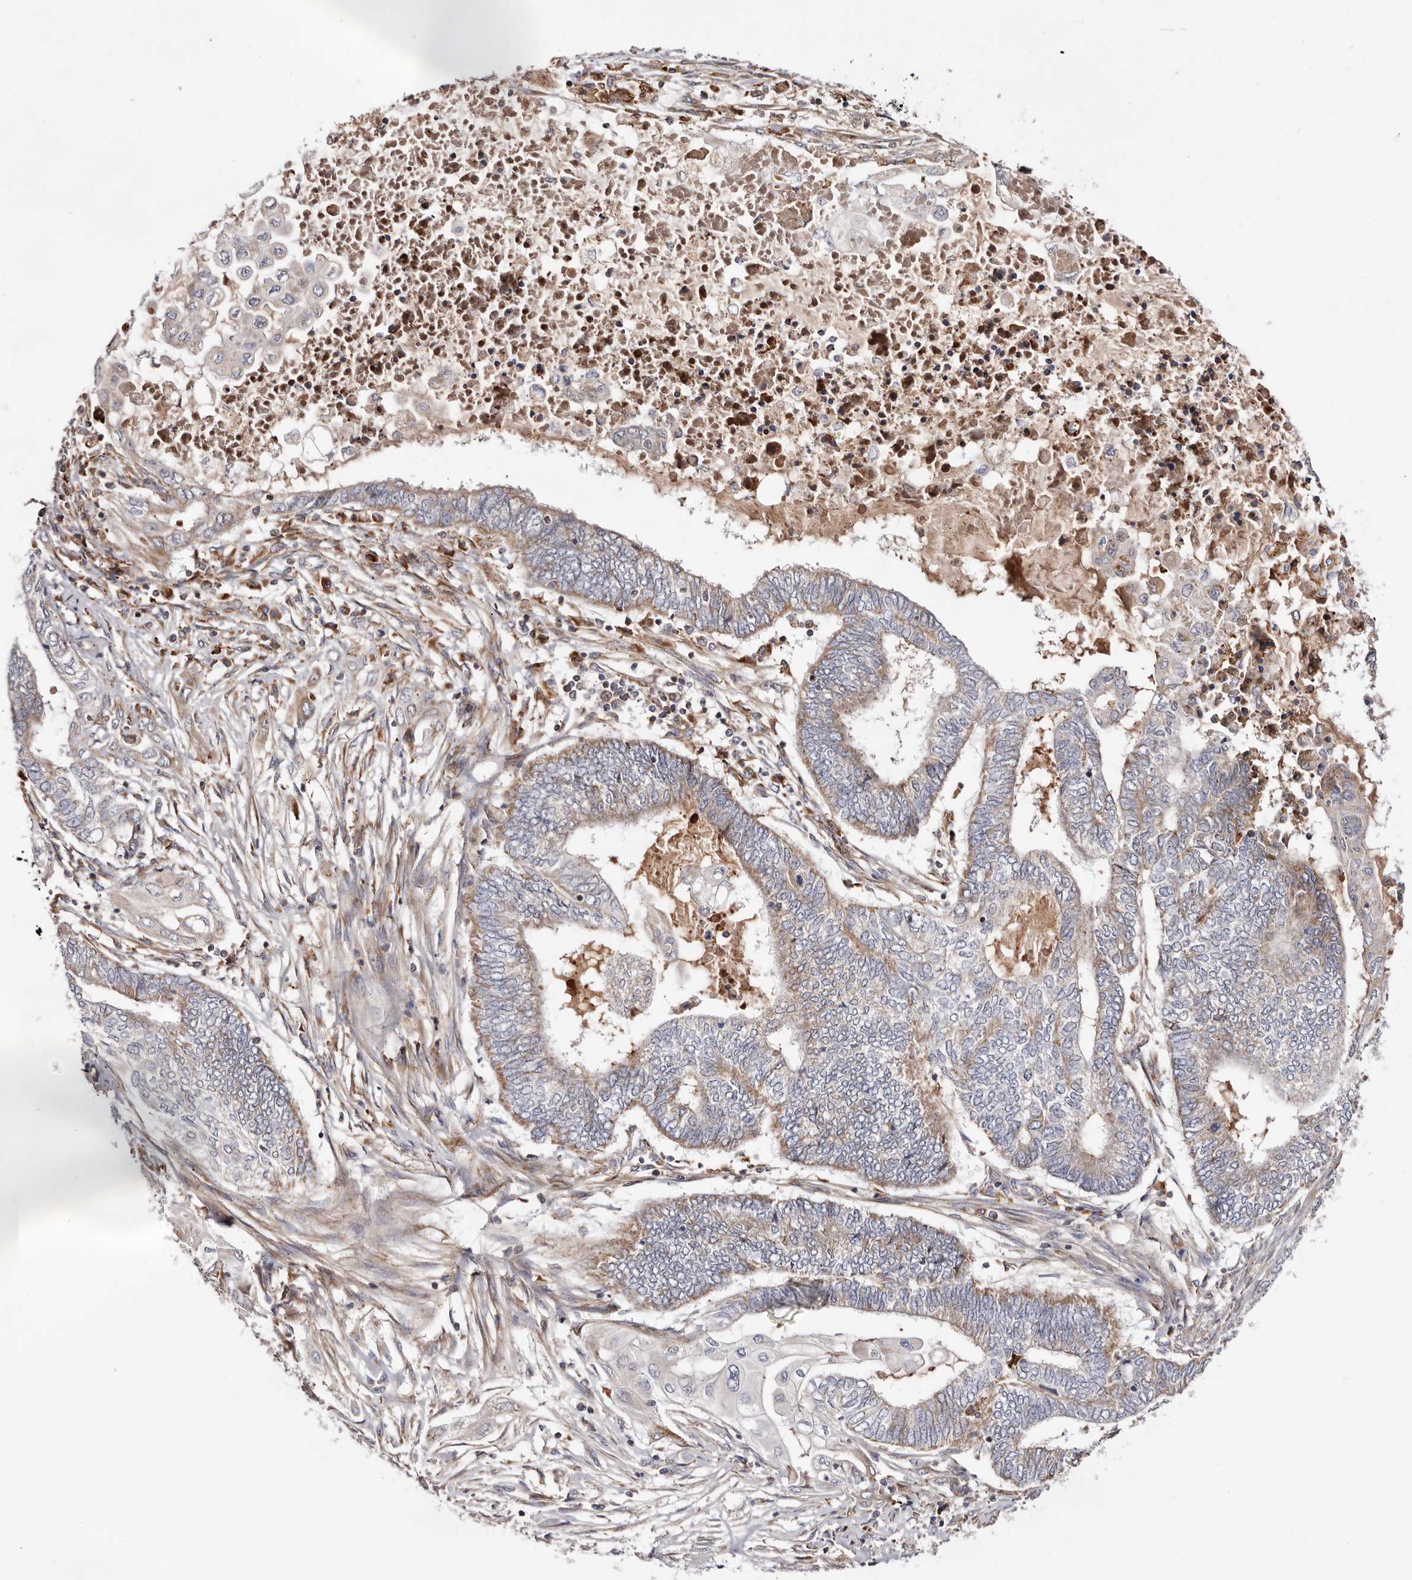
{"staining": {"intensity": "weak", "quantity": "<25%", "location": "cytoplasmic/membranous"}, "tissue": "endometrial cancer", "cell_type": "Tumor cells", "image_type": "cancer", "snomed": [{"axis": "morphology", "description": "Adenocarcinoma, NOS"}, {"axis": "topography", "description": "Uterus"}, {"axis": "topography", "description": "Endometrium"}], "caption": "This is an immunohistochemistry micrograph of endometrial cancer (adenocarcinoma). There is no expression in tumor cells.", "gene": "RNF213", "patient": {"sex": "female", "age": 70}}